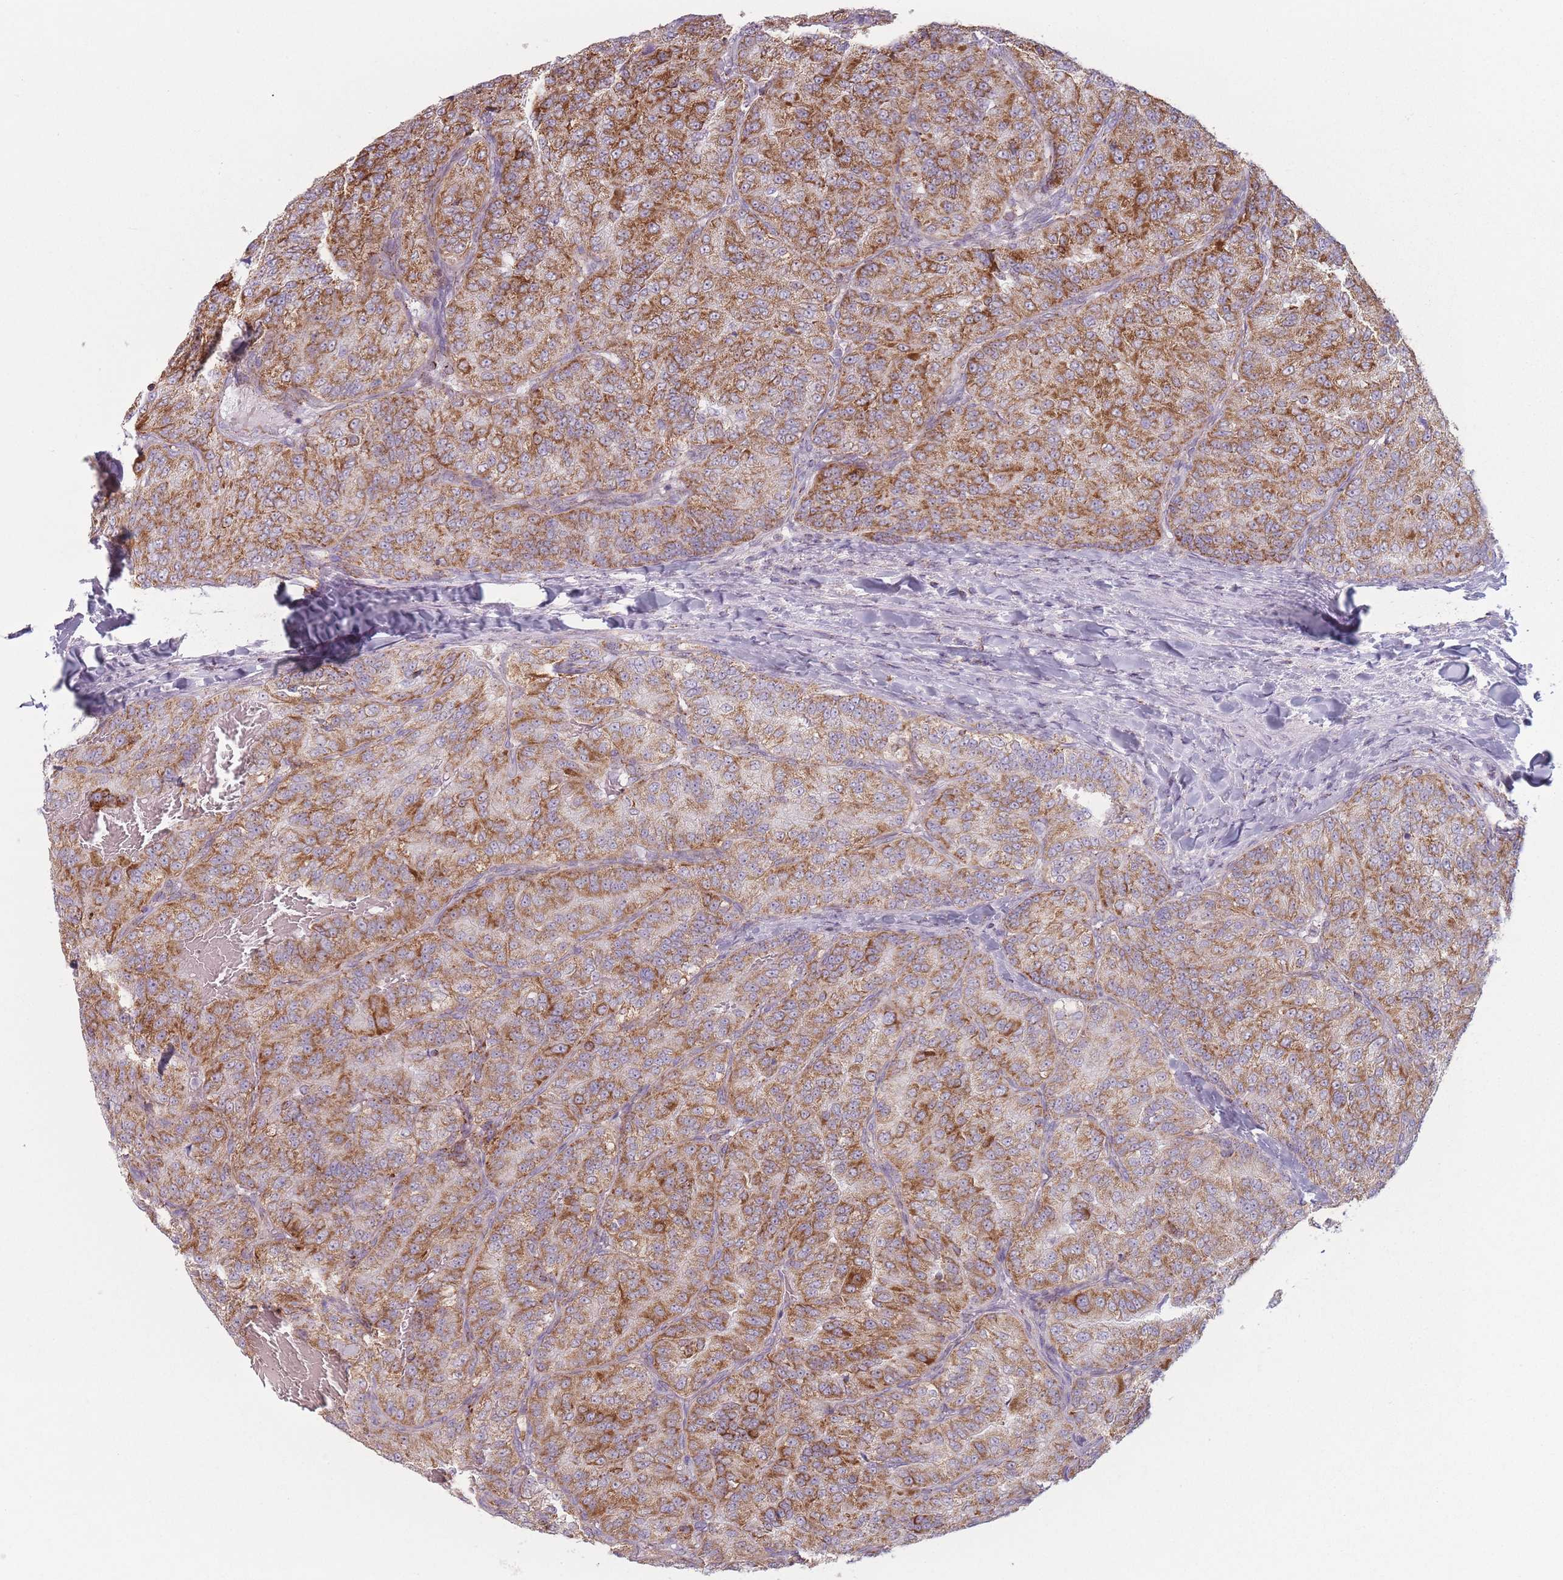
{"staining": {"intensity": "strong", "quantity": ">75%", "location": "cytoplasmic/membranous"}, "tissue": "renal cancer", "cell_type": "Tumor cells", "image_type": "cancer", "snomed": [{"axis": "morphology", "description": "Adenocarcinoma, NOS"}, {"axis": "topography", "description": "Kidney"}], "caption": "Renal adenocarcinoma stained with a protein marker demonstrates strong staining in tumor cells.", "gene": "DCHS1", "patient": {"sex": "female", "age": 63}}